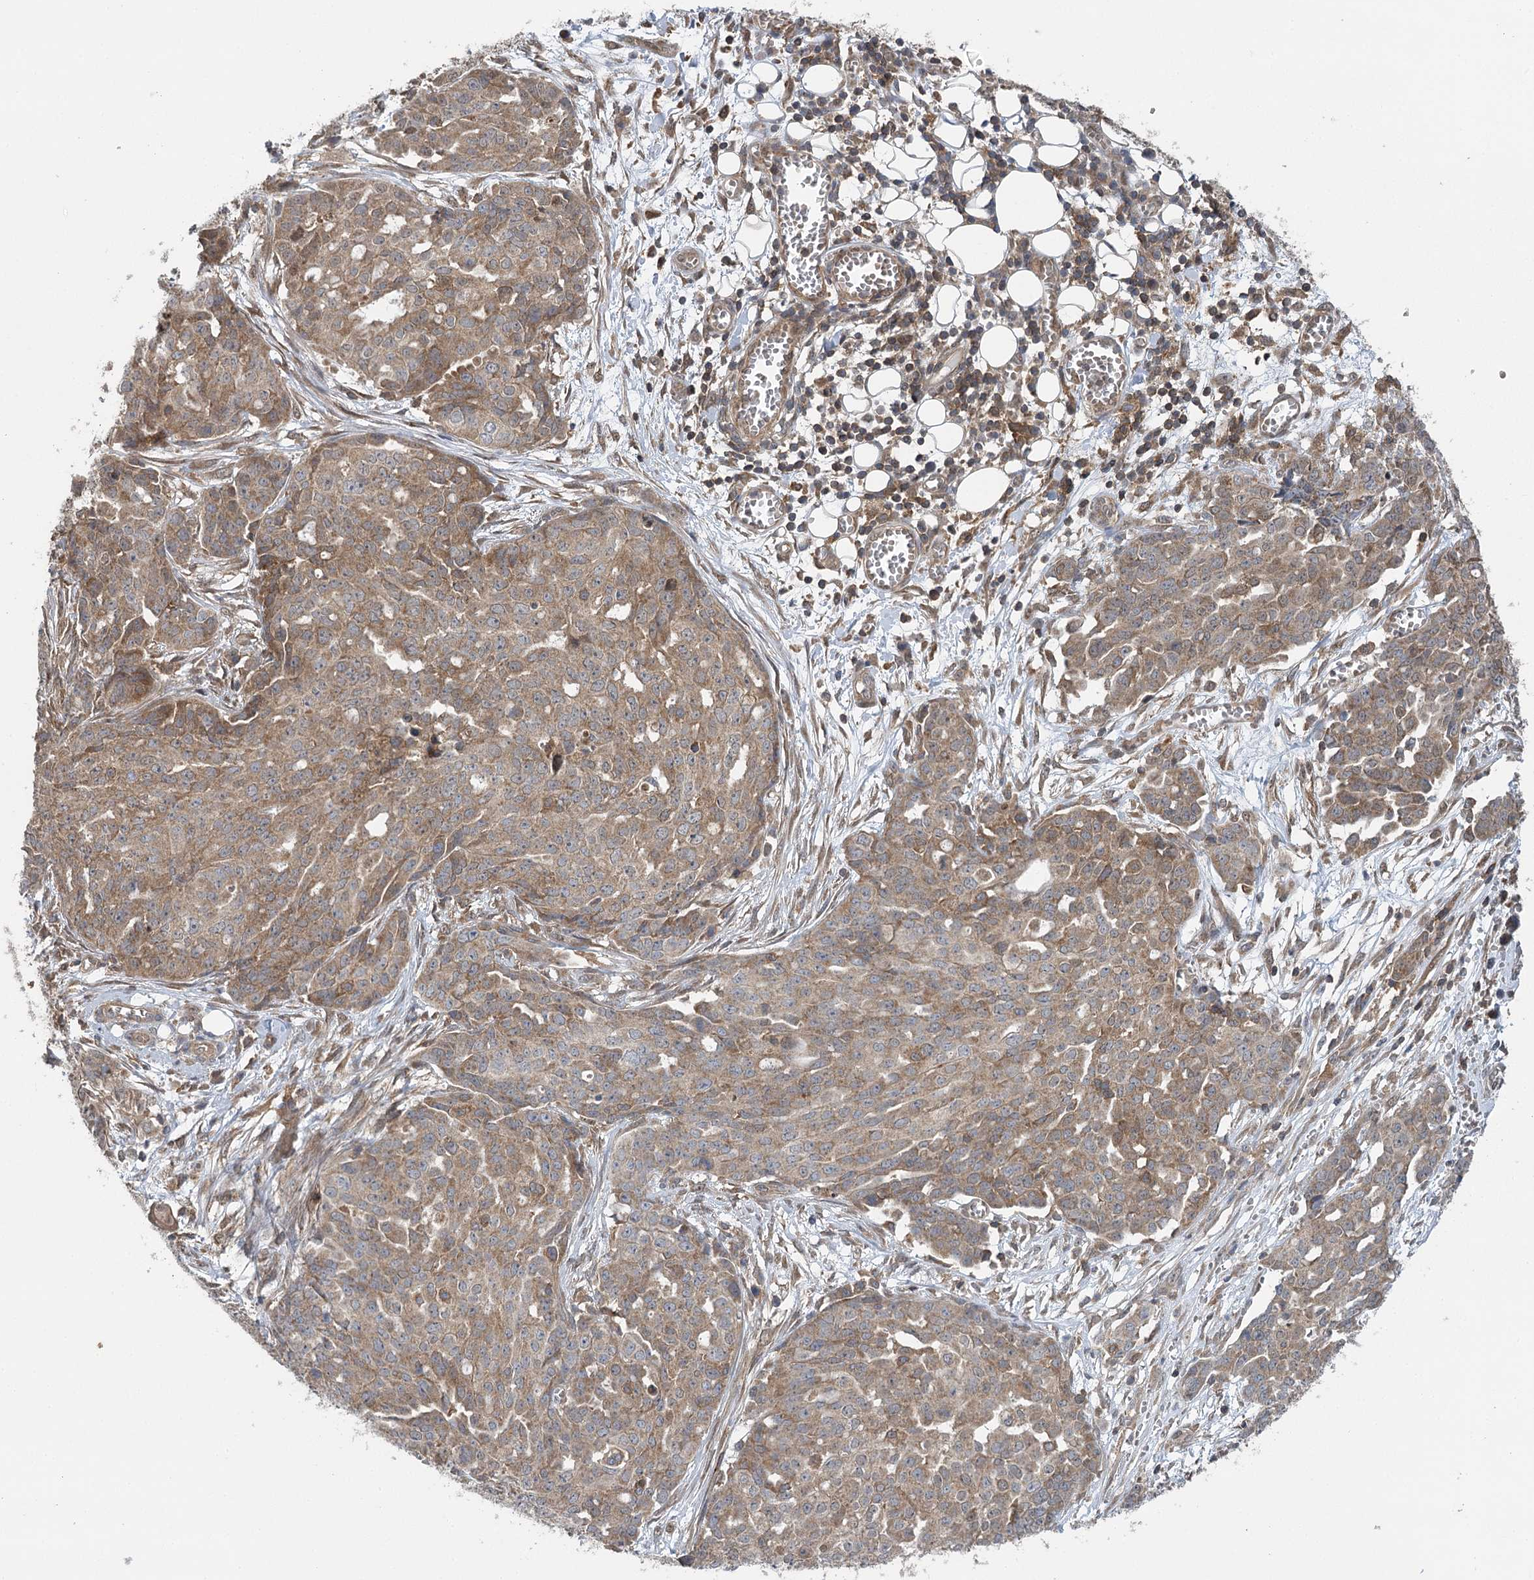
{"staining": {"intensity": "moderate", "quantity": ">75%", "location": "cytoplasmic/membranous"}, "tissue": "ovarian cancer", "cell_type": "Tumor cells", "image_type": "cancer", "snomed": [{"axis": "morphology", "description": "Cystadenocarcinoma, serous, NOS"}, {"axis": "topography", "description": "Soft tissue"}, {"axis": "topography", "description": "Ovary"}], "caption": "Tumor cells show medium levels of moderate cytoplasmic/membranous staining in about >75% of cells in human ovarian cancer (serous cystadenocarcinoma).", "gene": "C12orf4", "patient": {"sex": "female", "age": 57}}